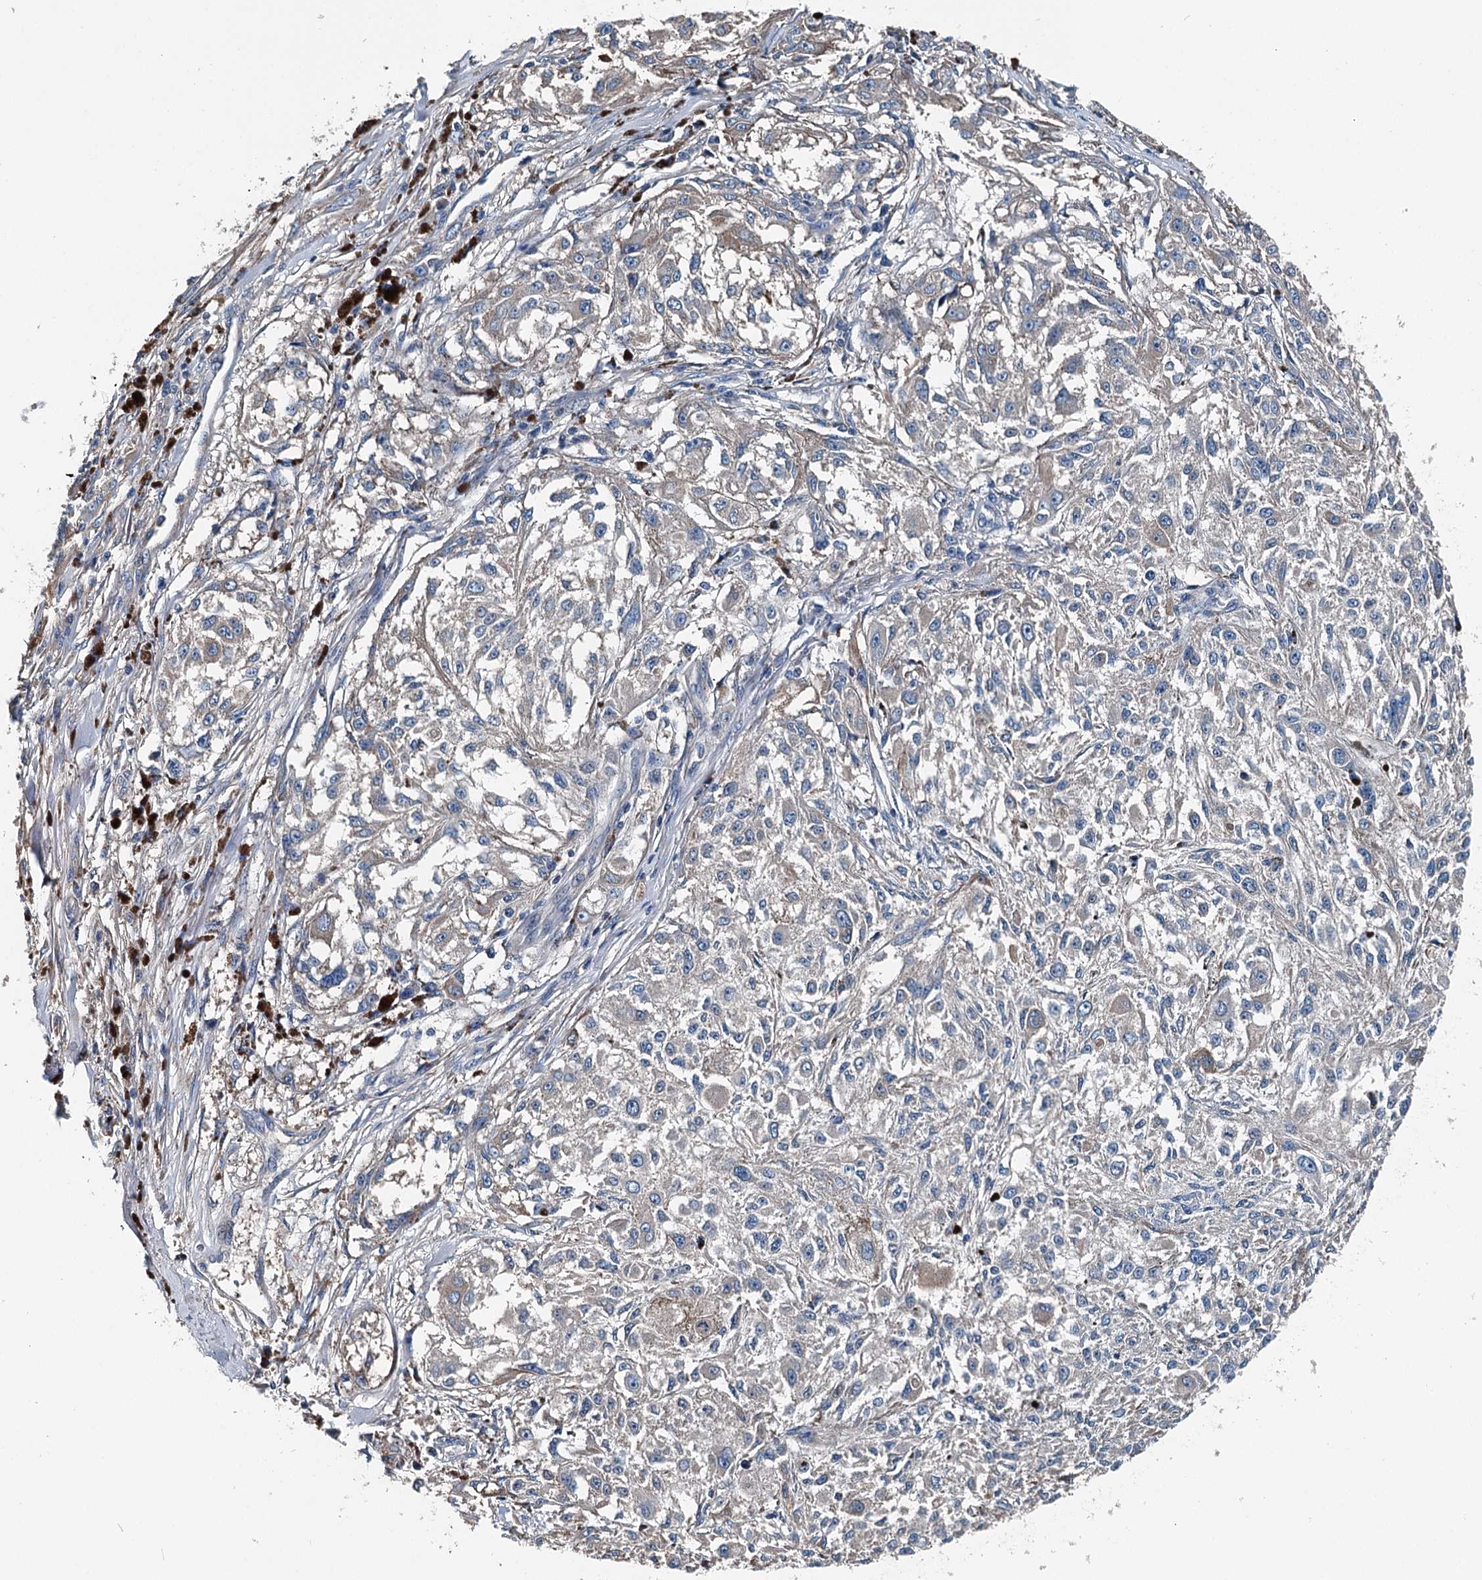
{"staining": {"intensity": "negative", "quantity": "none", "location": "none"}, "tissue": "melanoma", "cell_type": "Tumor cells", "image_type": "cancer", "snomed": [{"axis": "morphology", "description": "Necrosis, NOS"}, {"axis": "morphology", "description": "Malignant melanoma, NOS"}, {"axis": "topography", "description": "Skin"}], "caption": "The IHC photomicrograph has no significant positivity in tumor cells of melanoma tissue.", "gene": "BHMT", "patient": {"sex": "female", "age": 87}}